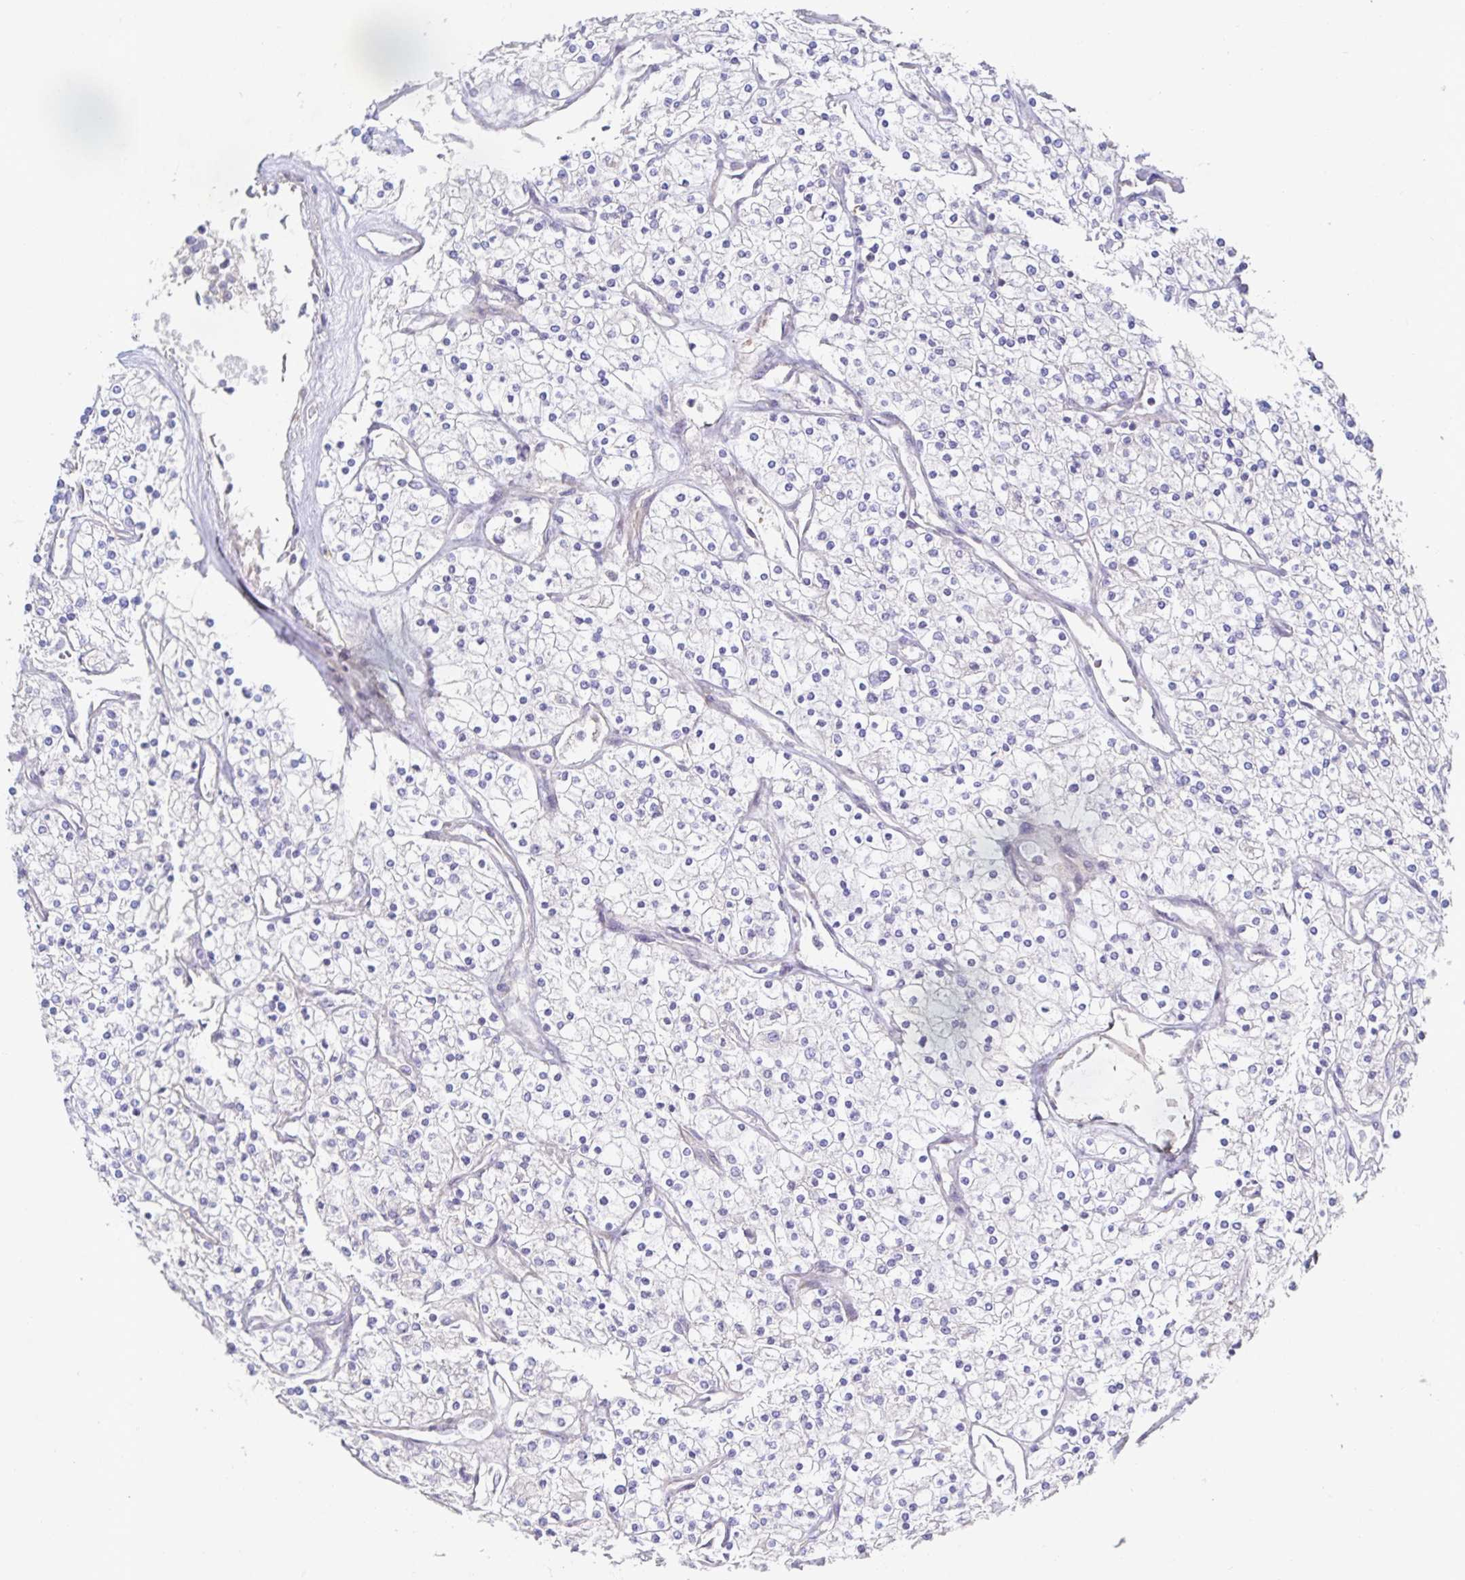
{"staining": {"intensity": "negative", "quantity": "none", "location": "none"}, "tissue": "renal cancer", "cell_type": "Tumor cells", "image_type": "cancer", "snomed": [{"axis": "morphology", "description": "Adenocarcinoma, NOS"}, {"axis": "topography", "description": "Kidney"}], "caption": "A photomicrograph of renal adenocarcinoma stained for a protein demonstrates no brown staining in tumor cells.", "gene": "METTL22", "patient": {"sex": "male", "age": 80}}